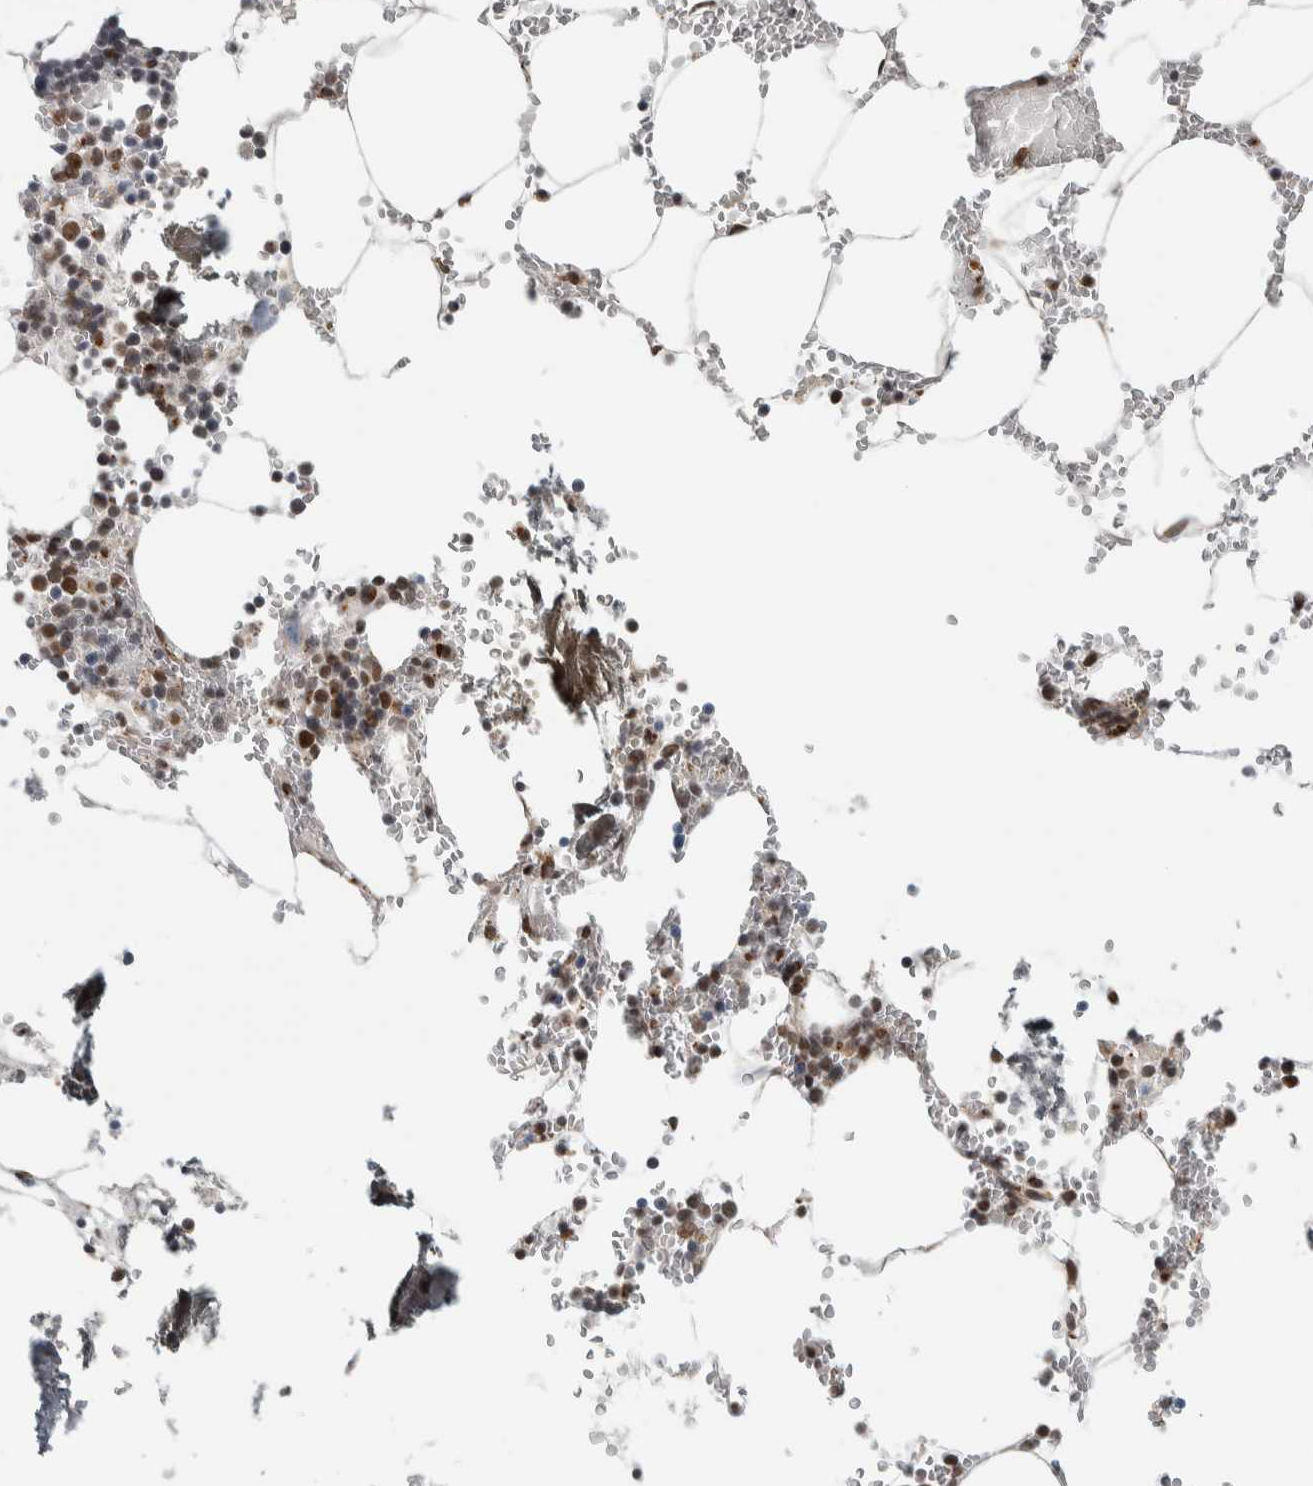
{"staining": {"intensity": "moderate", "quantity": "25%-75%", "location": "nuclear"}, "tissue": "bone marrow", "cell_type": "Hematopoietic cells", "image_type": "normal", "snomed": [{"axis": "morphology", "description": "Normal tissue, NOS"}, {"axis": "topography", "description": "Bone marrow"}], "caption": "Immunohistochemistry histopathology image of unremarkable human bone marrow stained for a protein (brown), which reveals medium levels of moderate nuclear staining in about 25%-75% of hematopoietic cells.", "gene": "ZMYND8", "patient": {"sex": "male", "age": 70}}